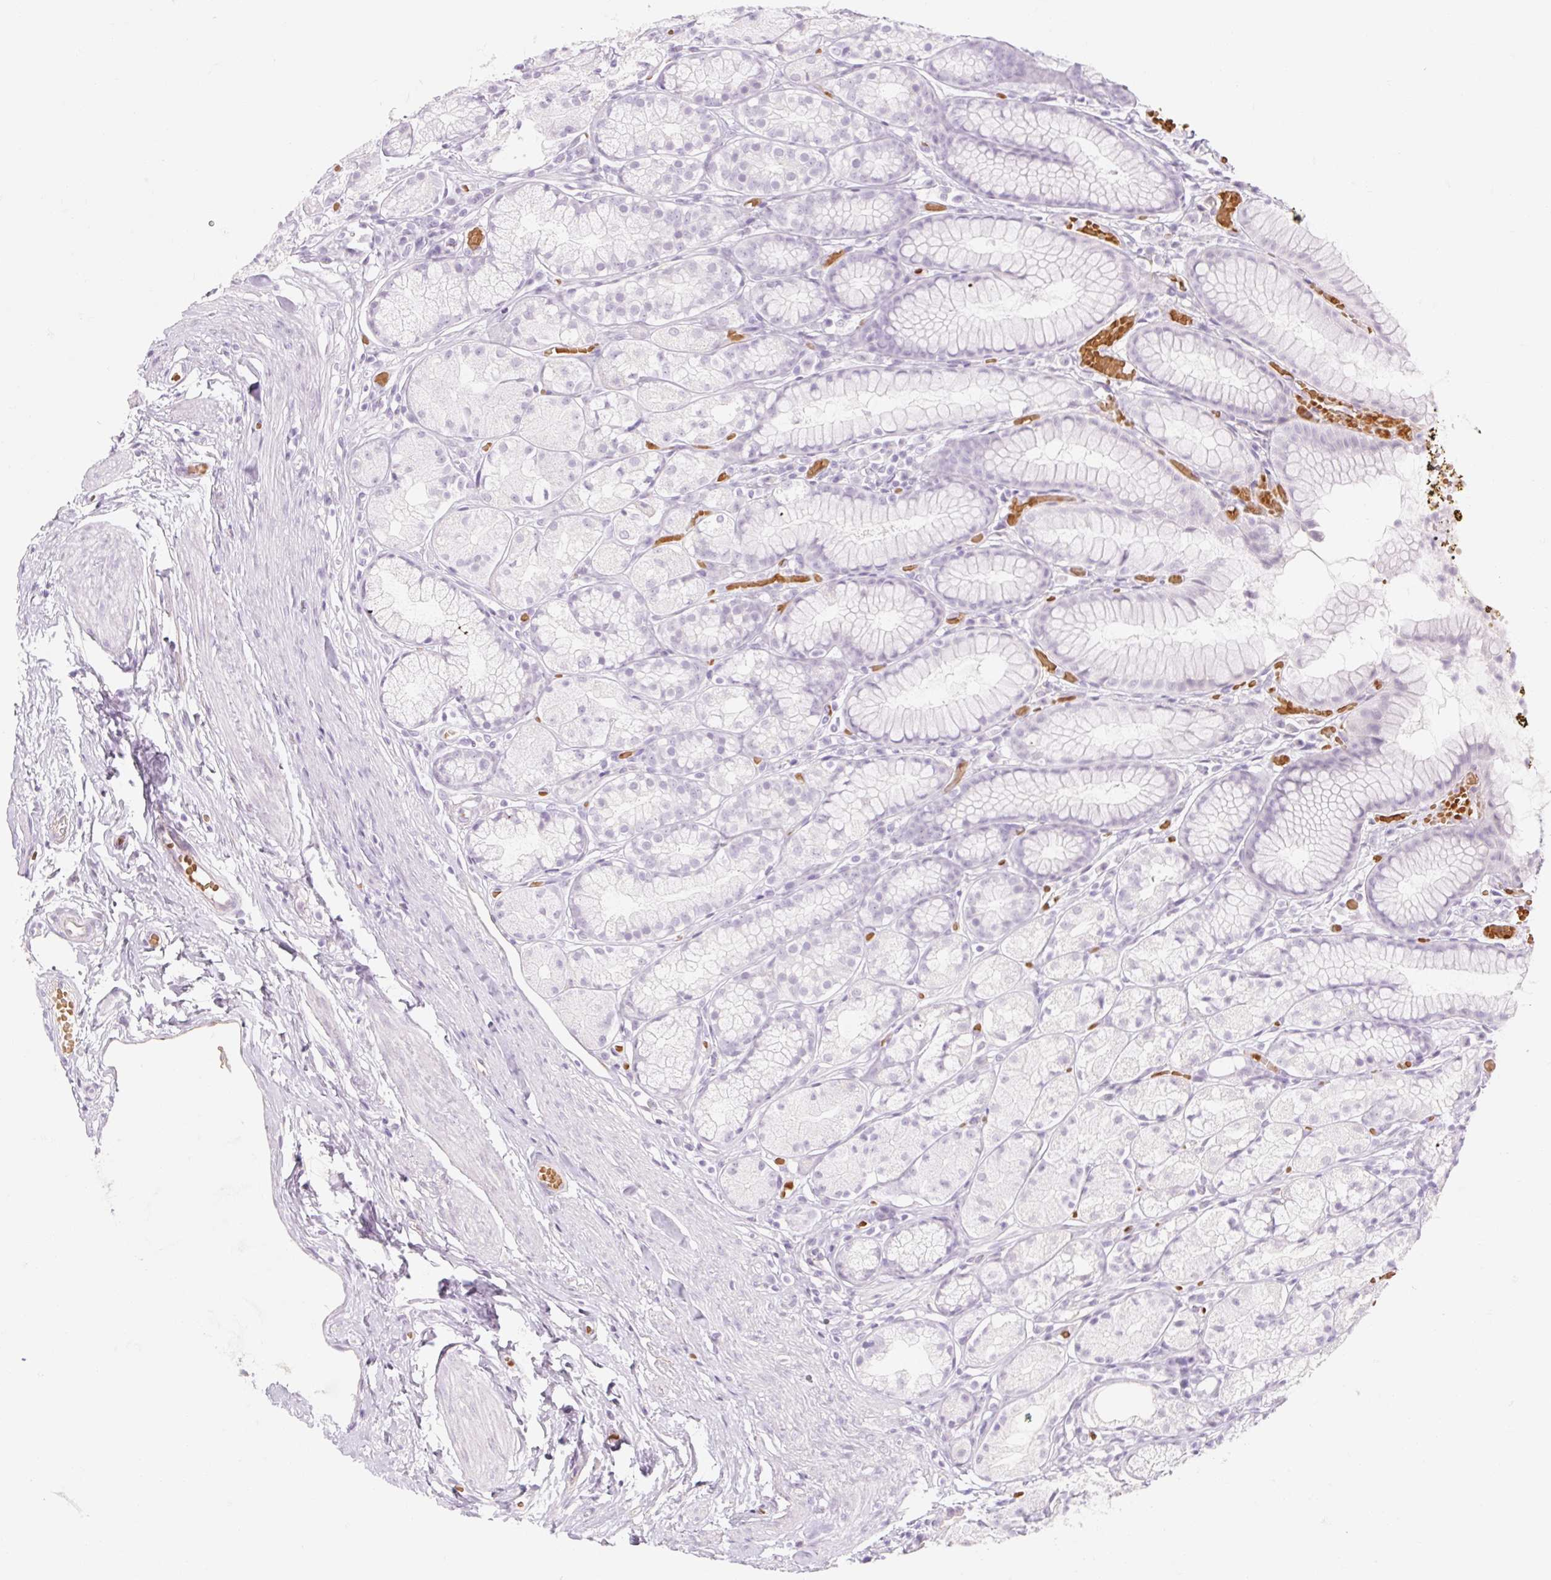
{"staining": {"intensity": "negative", "quantity": "none", "location": "none"}, "tissue": "stomach", "cell_type": "Glandular cells", "image_type": "normal", "snomed": [{"axis": "morphology", "description": "Normal tissue, NOS"}, {"axis": "topography", "description": "Smooth muscle"}, {"axis": "topography", "description": "Stomach"}], "caption": "Glandular cells show no significant positivity in unremarkable stomach.", "gene": "TAF1L", "patient": {"sex": "male", "age": 70}}